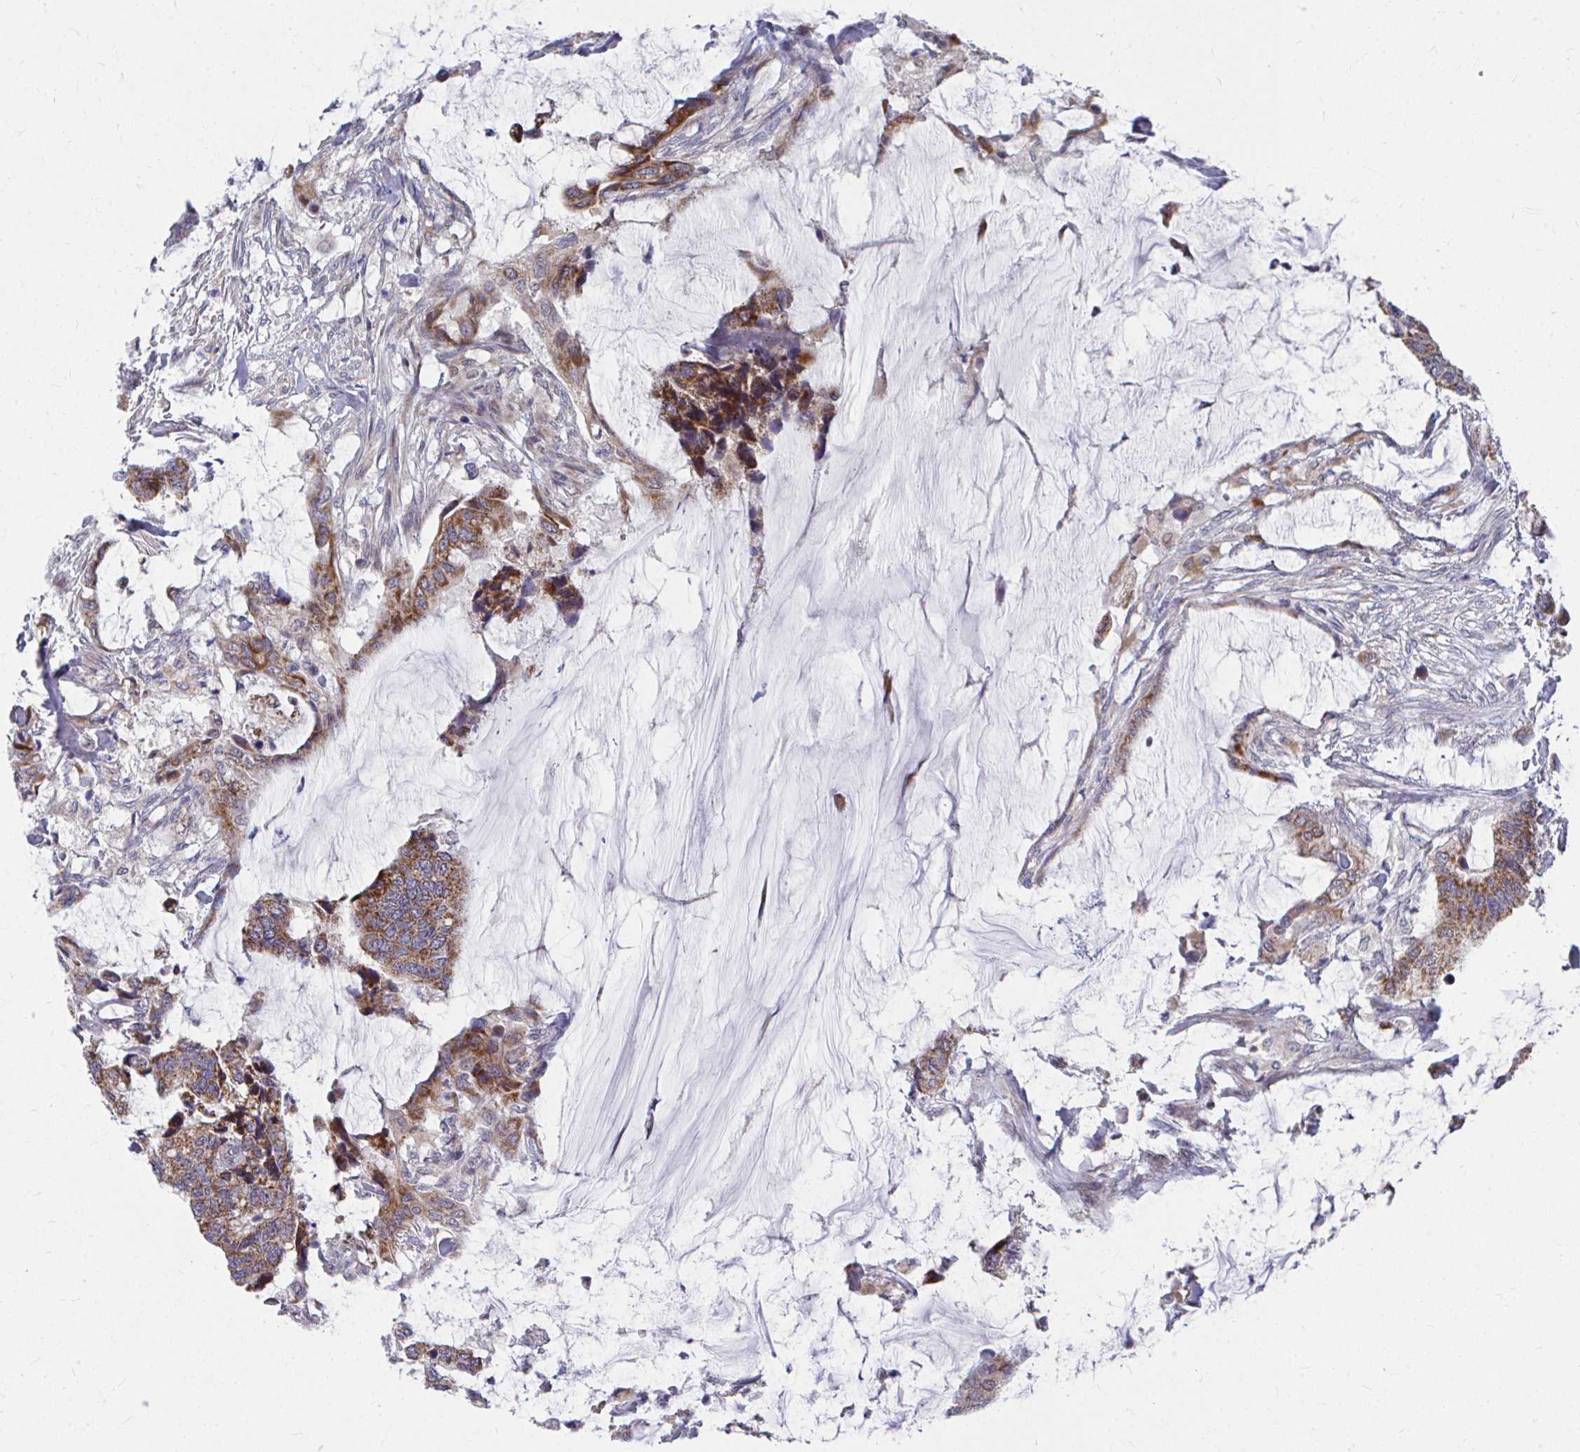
{"staining": {"intensity": "moderate", "quantity": ">75%", "location": "cytoplasmic/membranous"}, "tissue": "colorectal cancer", "cell_type": "Tumor cells", "image_type": "cancer", "snomed": [{"axis": "morphology", "description": "Adenocarcinoma, NOS"}, {"axis": "topography", "description": "Rectum"}], "caption": "Brown immunohistochemical staining in human colorectal cancer (adenocarcinoma) demonstrates moderate cytoplasmic/membranous staining in about >75% of tumor cells. The protein of interest is stained brown, and the nuclei are stained in blue (DAB IHC with brightfield microscopy, high magnification).", "gene": "PEX3", "patient": {"sex": "female", "age": 59}}